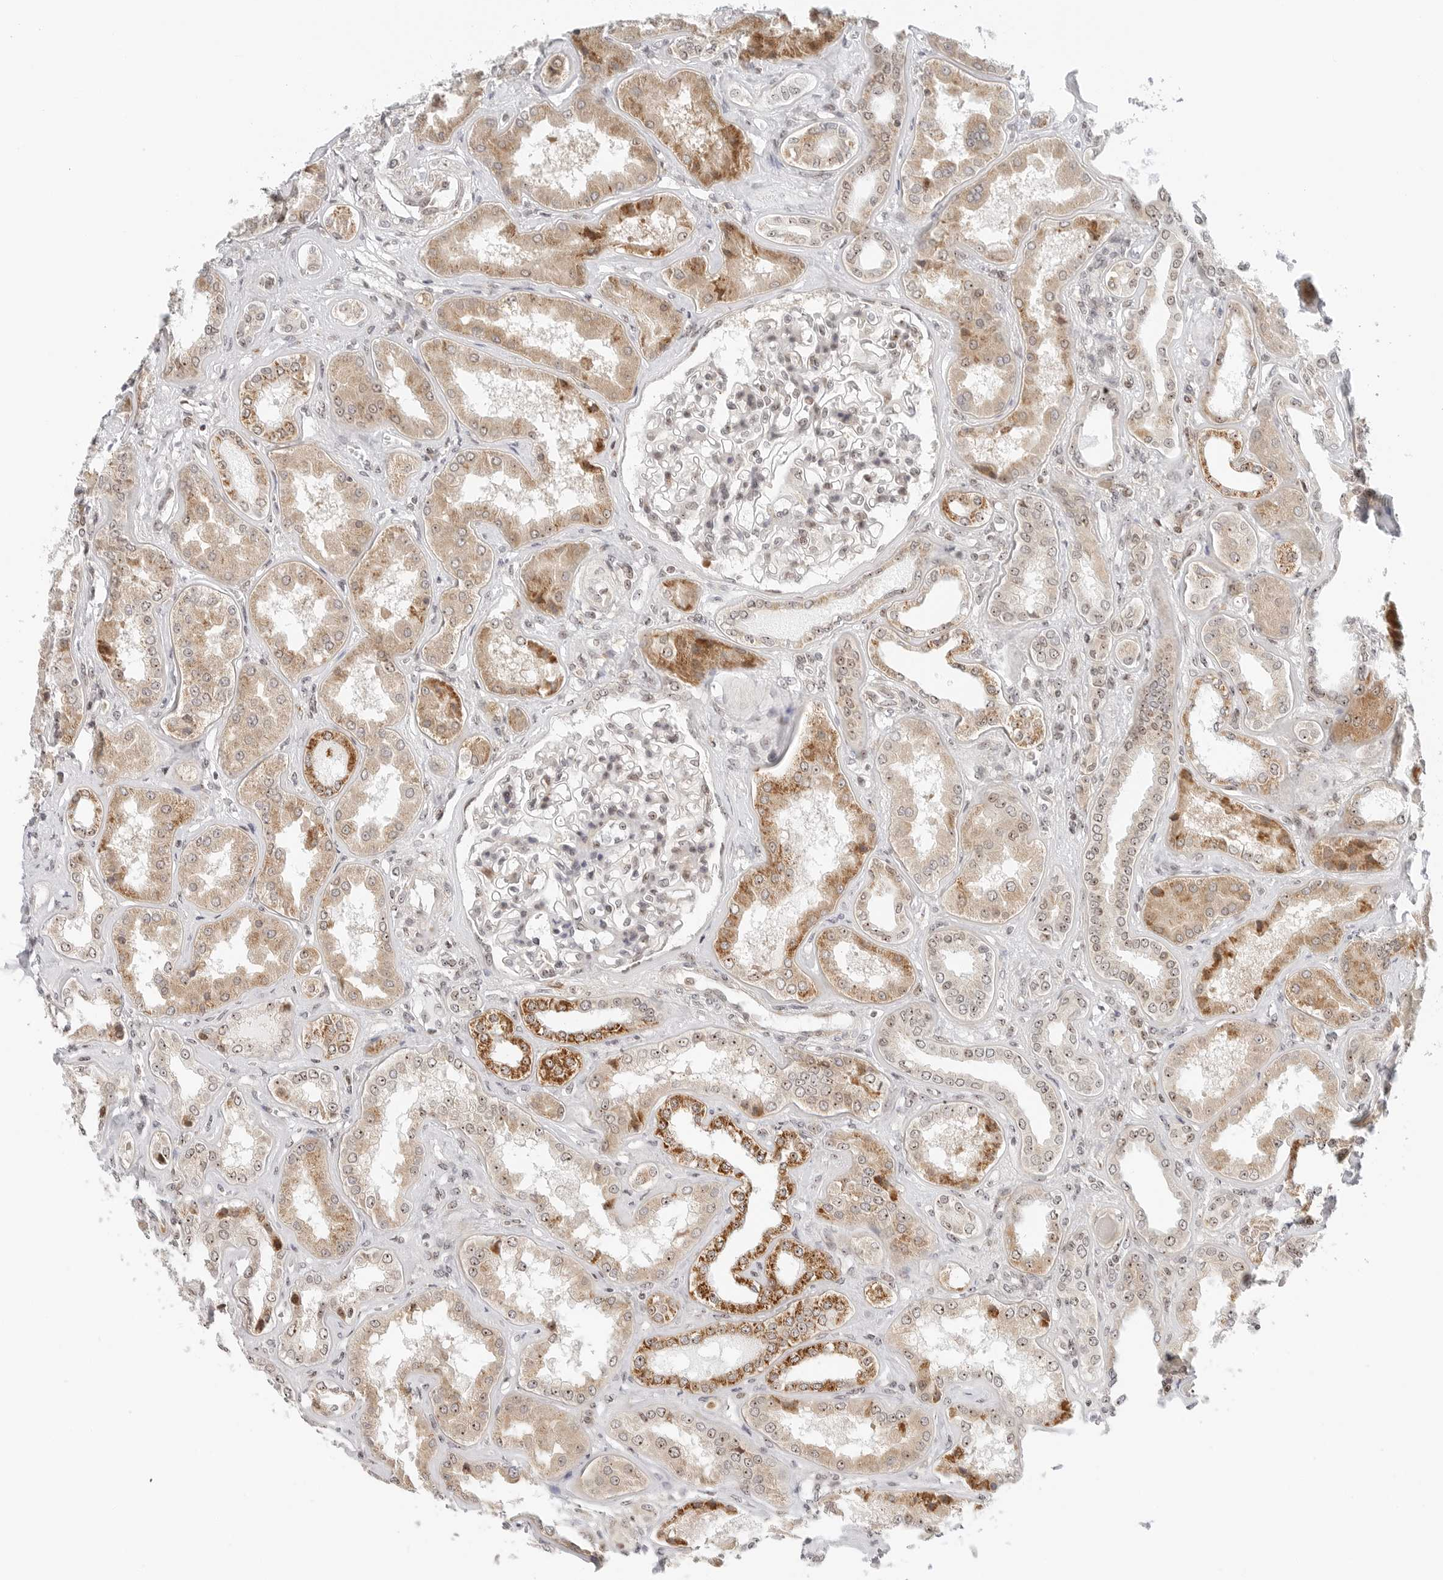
{"staining": {"intensity": "weak", "quantity": "25%-75%", "location": "cytoplasmic/membranous,nuclear"}, "tissue": "kidney", "cell_type": "Cells in glomeruli", "image_type": "normal", "snomed": [{"axis": "morphology", "description": "Normal tissue, NOS"}, {"axis": "topography", "description": "Kidney"}], "caption": "Kidney stained for a protein (brown) shows weak cytoplasmic/membranous,nuclear positive positivity in about 25%-75% of cells in glomeruli.", "gene": "RIMKLA", "patient": {"sex": "female", "age": 56}}